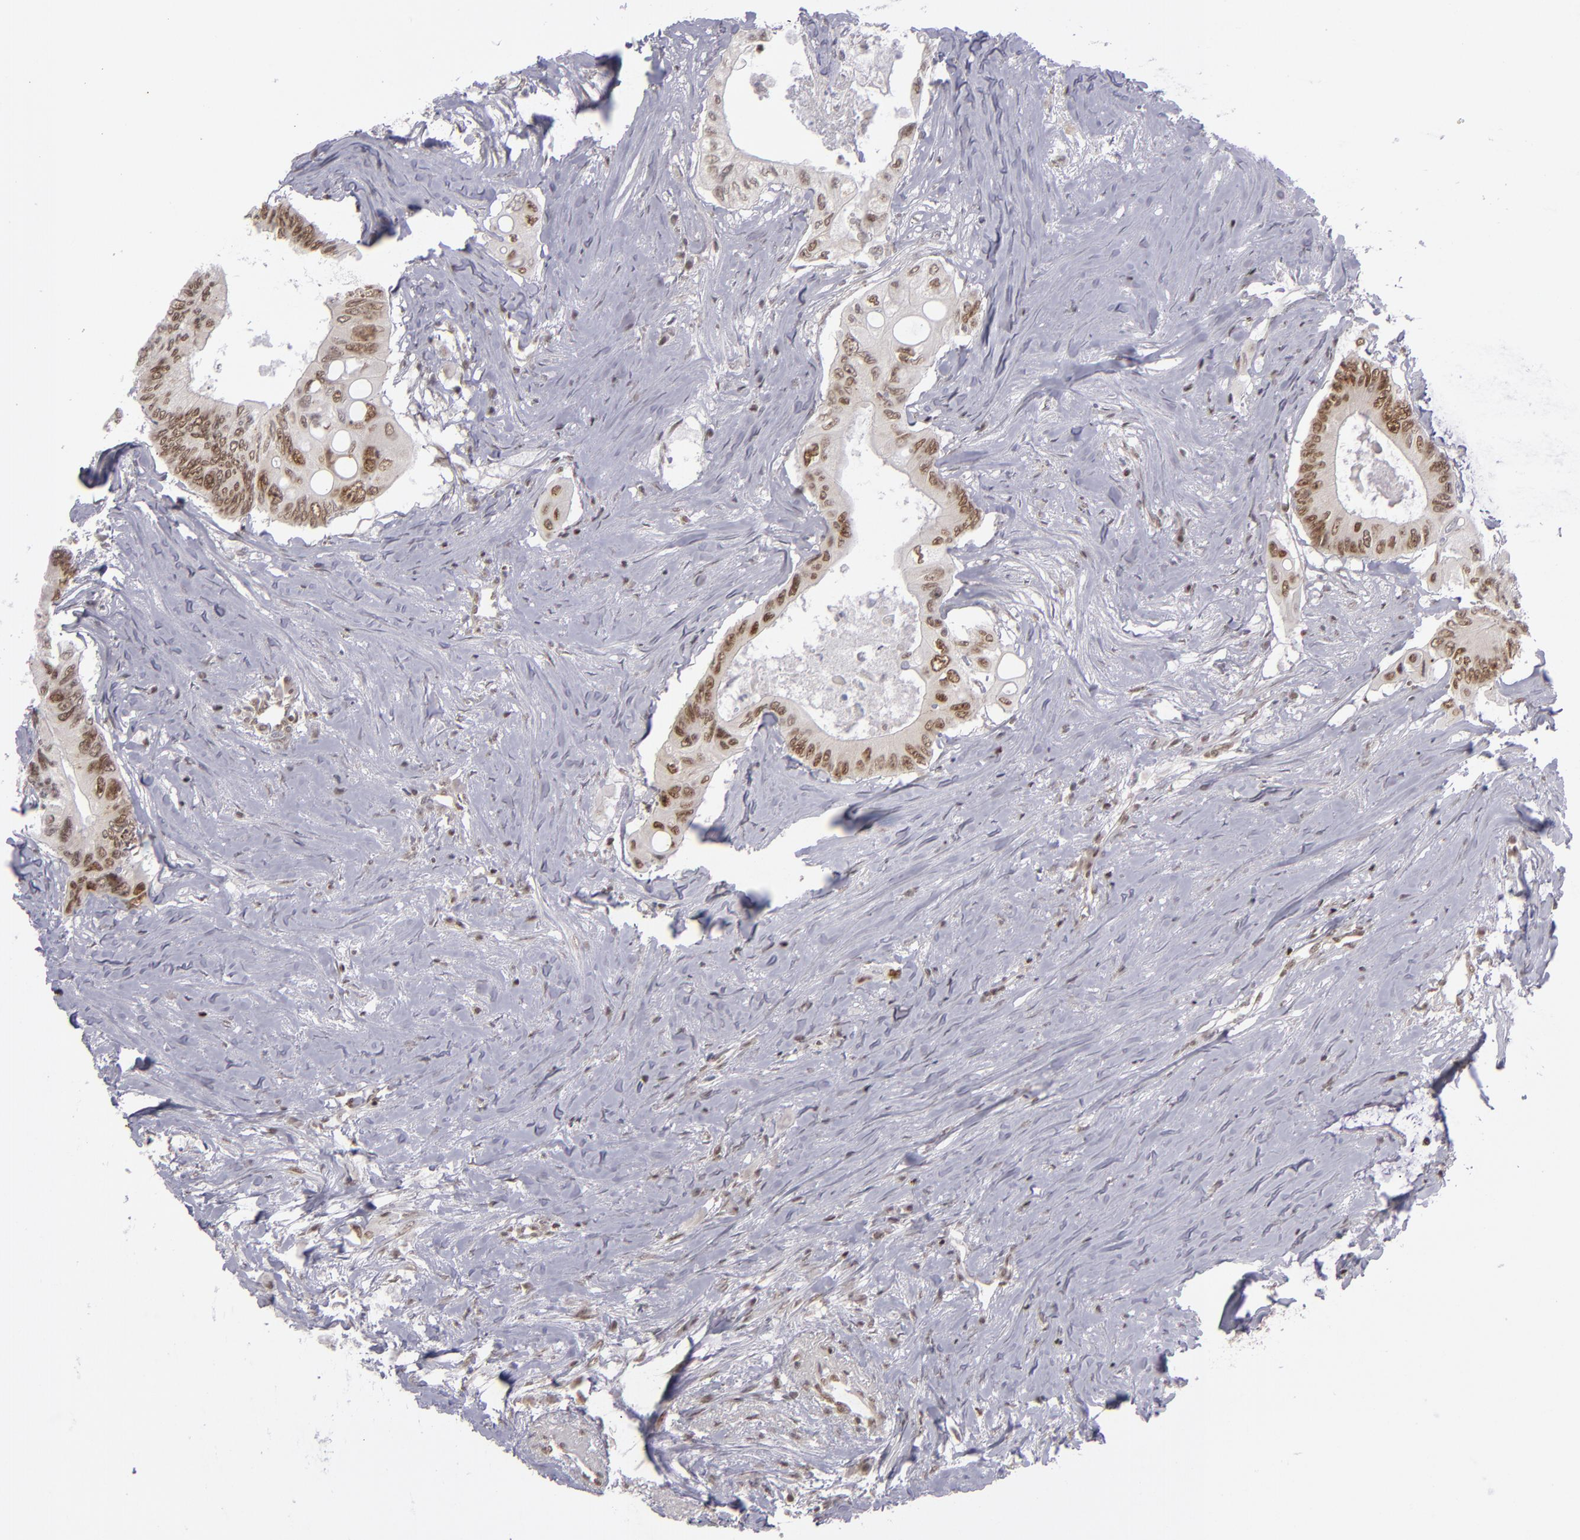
{"staining": {"intensity": "moderate", "quantity": ">75%", "location": "nuclear"}, "tissue": "colorectal cancer", "cell_type": "Tumor cells", "image_type": "cancer", "snomed": [{"axis": "morphology", "description": "Adenocarcinoma, NOS"}, {"axis": "topography", "description": "Colon"}], "caption": "Brown immunohistochemical staining in human colorectal adenocarcinoma exhibits moderate nuclear expression in about >75% of tumor cells.", "gene": "MLLT3", "patient": {"sex": "male", "age": 65}}